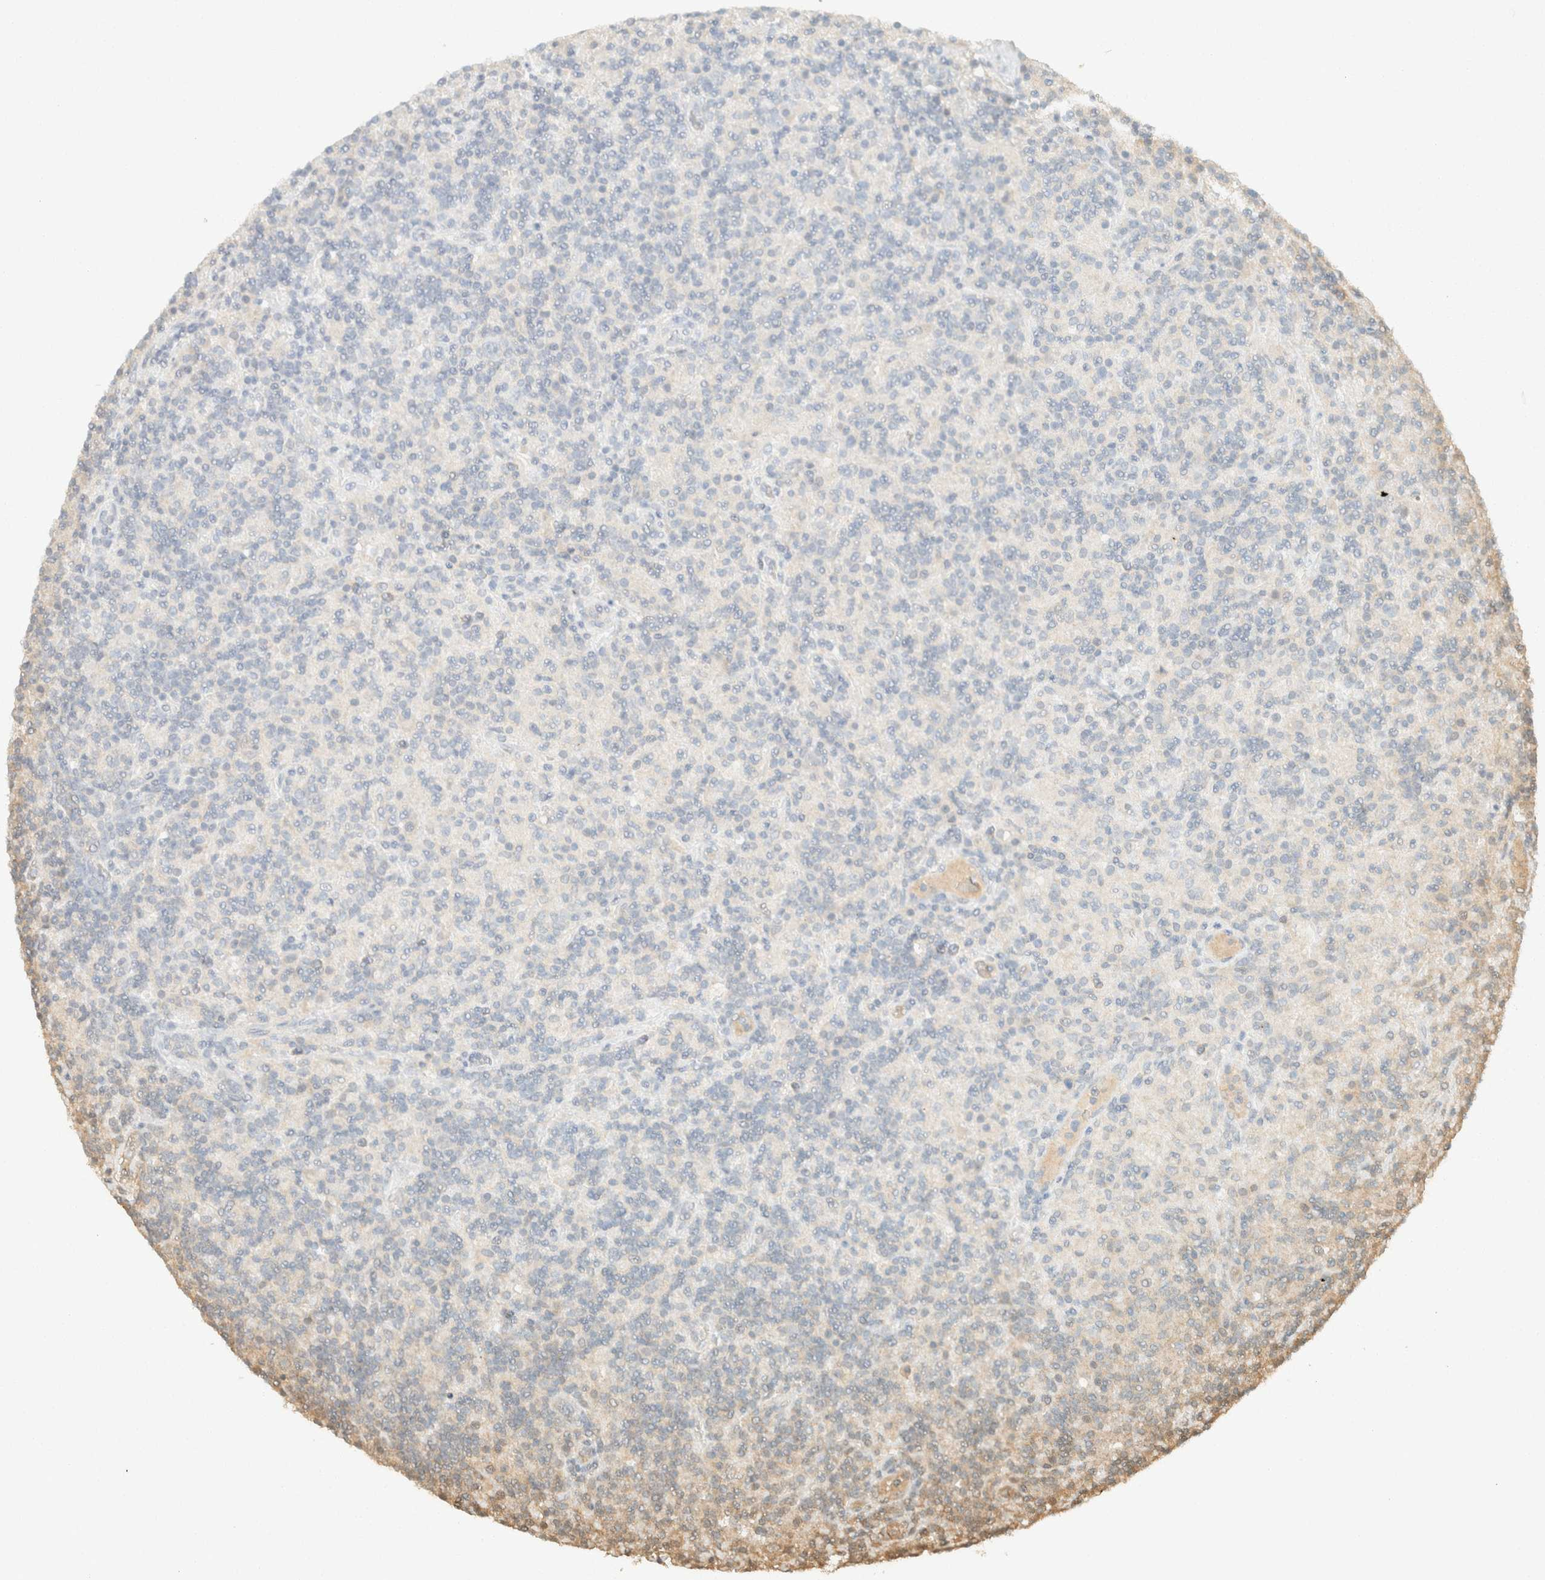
{"staining": {"intensity": "negative", "quantity": "none", "location": "none"}, "tissue": "lymphoma", "cell_type": "Tumor cells", "image_type": "cancer", "snomed": [{"axis": "morphology", "description": "Hodgkin's disease, NOS"}, {"axis": "topography", "description": "Lymph node"}], "caption": "Immunohistochemical staining of Hodgkin's disease demonstrates no significant positivity in tumor cells. (DAB immunohistochemistry (IHC), high magnification).", "gene": "GPA33", "patient": {"sex": "male", "age": 70}}